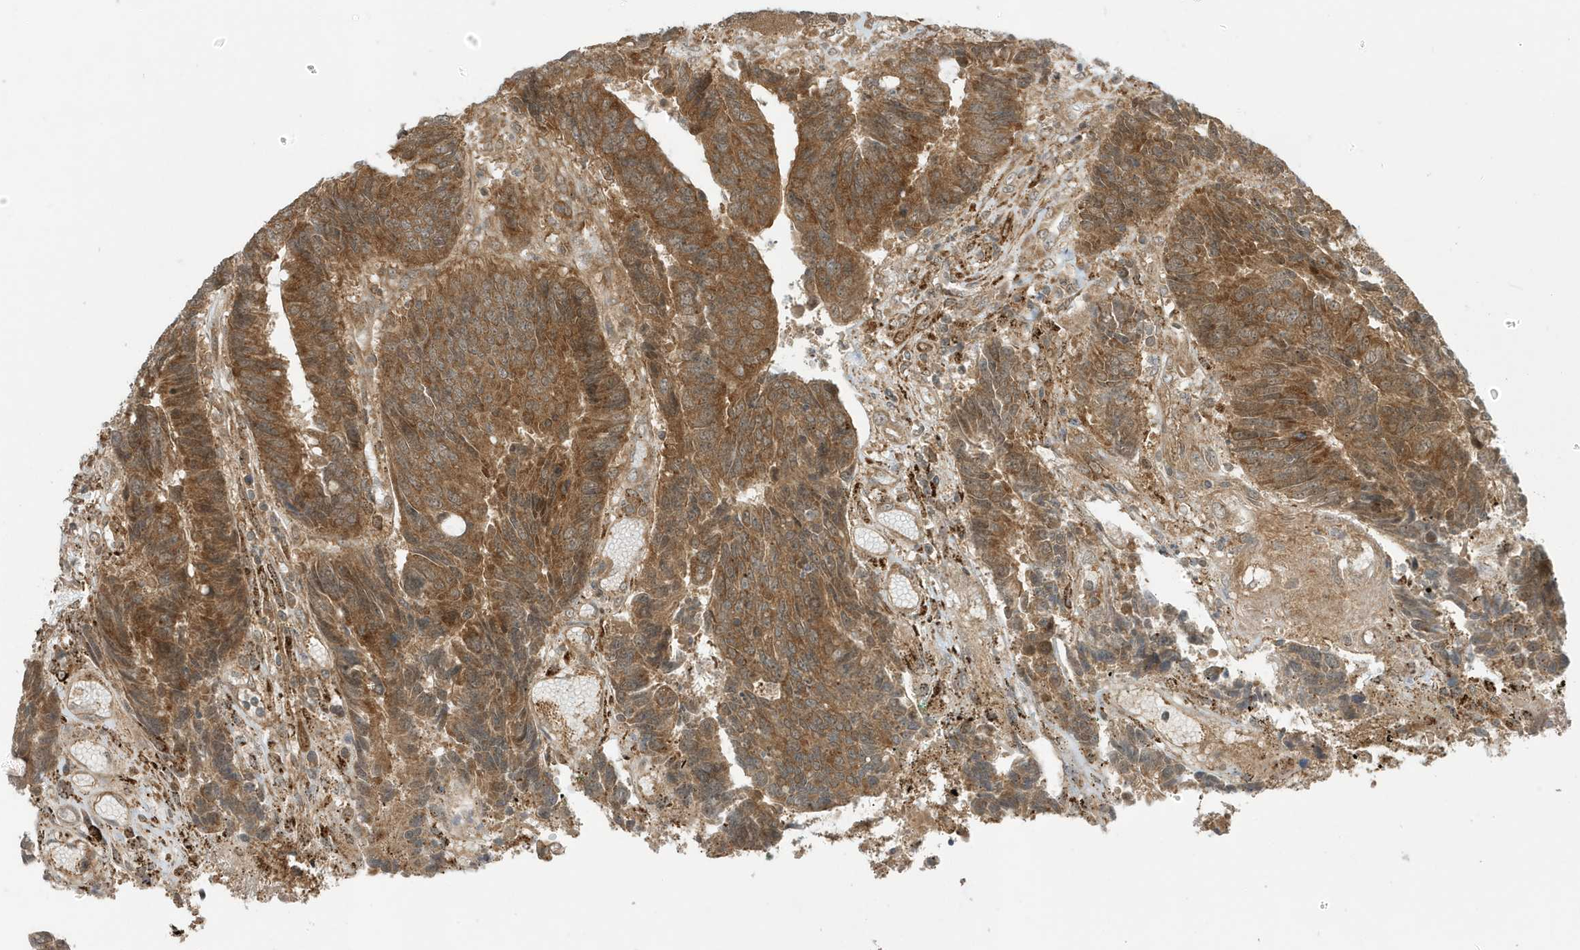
{"staining": {"intensity": "moderate", "quantity": ">75%", "location": "cytoplasmic/membranous"}, "tissue": "colorectal cancer", "cell_type": "Tumor cells", "image_type": "cancer", "snomed": [{"axis": "morphology", "description": "Adenocarcinoma, NOS"}, {"axis": "topography", "description": "Rectum"}], "caption": "There is medium levels of moderate cytoplasmic/membranous staining in tumor cells of adenocarcinoma (colorectal), as demonstrated by immunohistochemical staining (brown color).", "gene": "DHX36", "patient": {"sex": "male", "age": 84}}